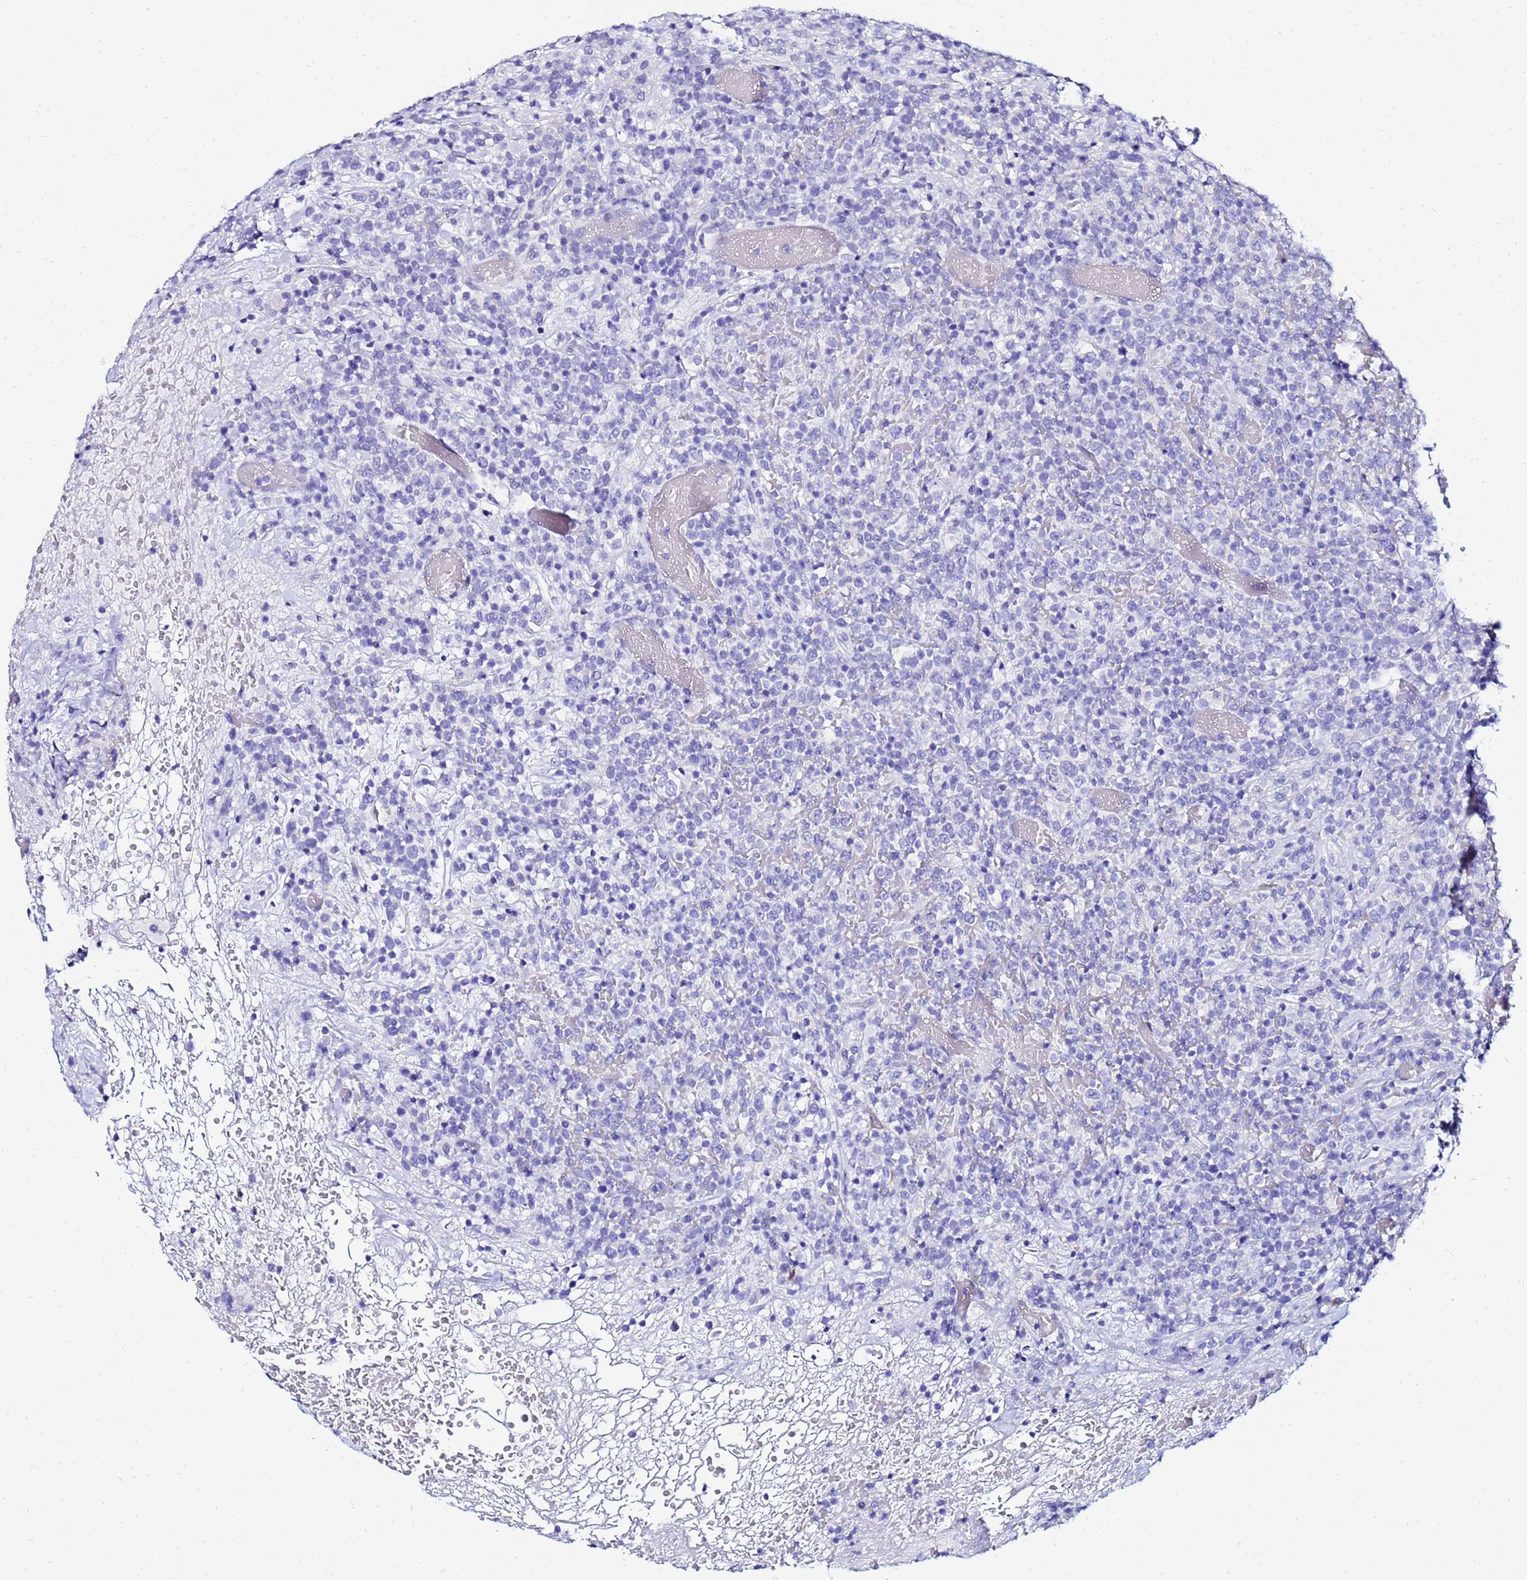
{"staining": {"intensity": "negative", "quantity": "none", "location": "none"}, "tissue": "lymphoma", "cell_type": "Tumor cells", "image_type": "cancer", "snomed": [{"axis": "morphology", "description": "Malignant lymphoma, non-Hodgkin's type, High grade"}, {"axis": "topography", "description": "Colon"}], "caption": "An immunohistochemistry (IHC) photomicrograph of malignant lymphoma, non-Hodgkin's type (high-grade) is shown. There is no staining in tumor cells of malignant lymphoma, non-Hodgkin's type (high-grade). (Immunohistochemistry, brightfield microscopy, high magnification).", "gene": "PPP1R14C", "patient": {"sex": "female", "age": 53}}